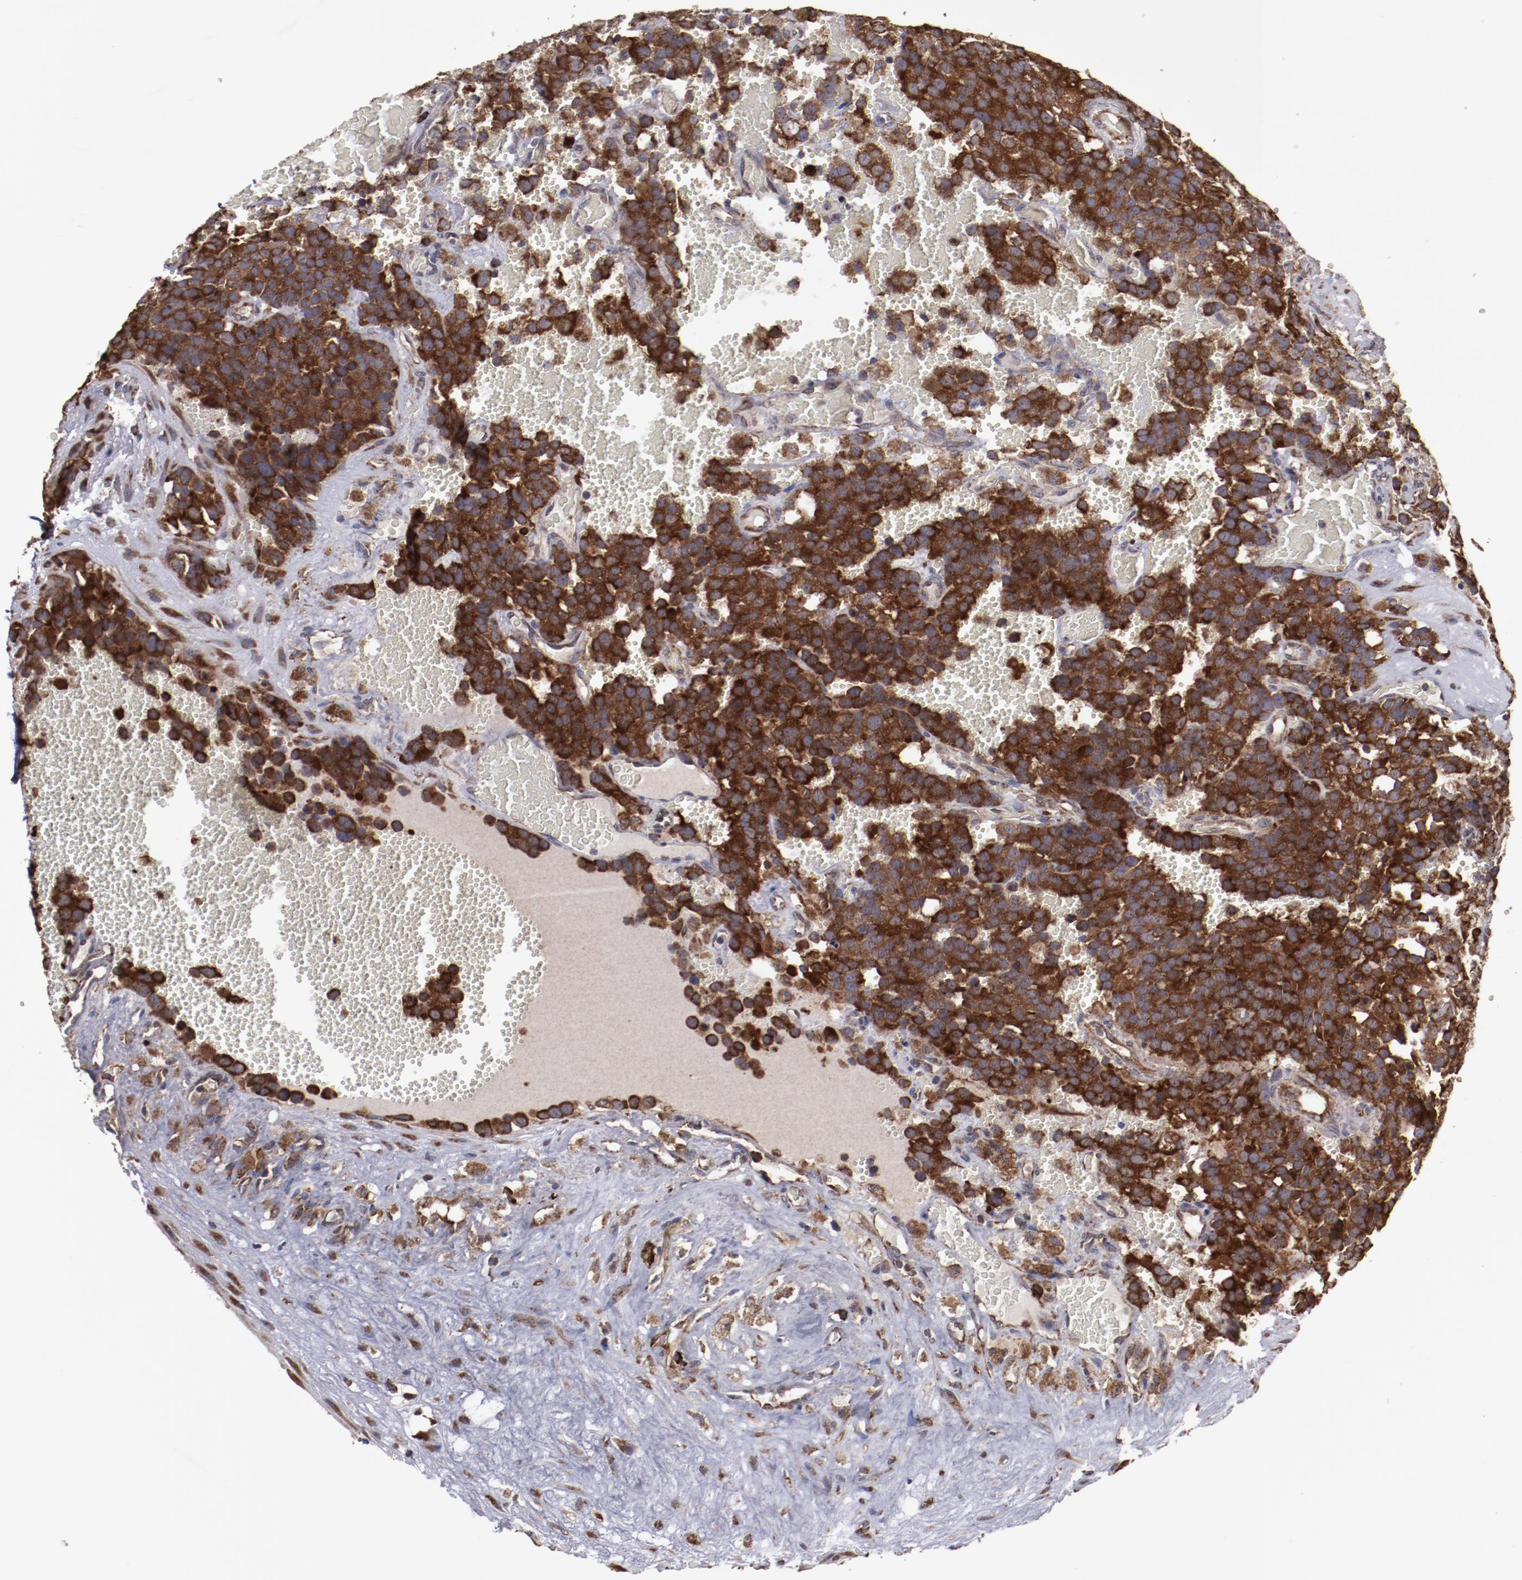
{"staining": {"intensity": "strong", "quantity": ">75%", "location": "cytoplasmic/membranous"}, "tissue": "testis cancer", "cell_type": "Tumor cells", "image_type": "cancer", "snomed": [{"axis": "morphology", "description": "Seminoma, NOS"}, {"axis": "topography", "description": "Testis"}], "caption": "Immunohistochemical staining of human seminoma (testis) demonstrates high levels of strong cytoplasmic/membranous positivity in approximately >75% of tumor cells.", "gene": "RPS4Y1", "patient": {"sex": "male", "age": 71}}